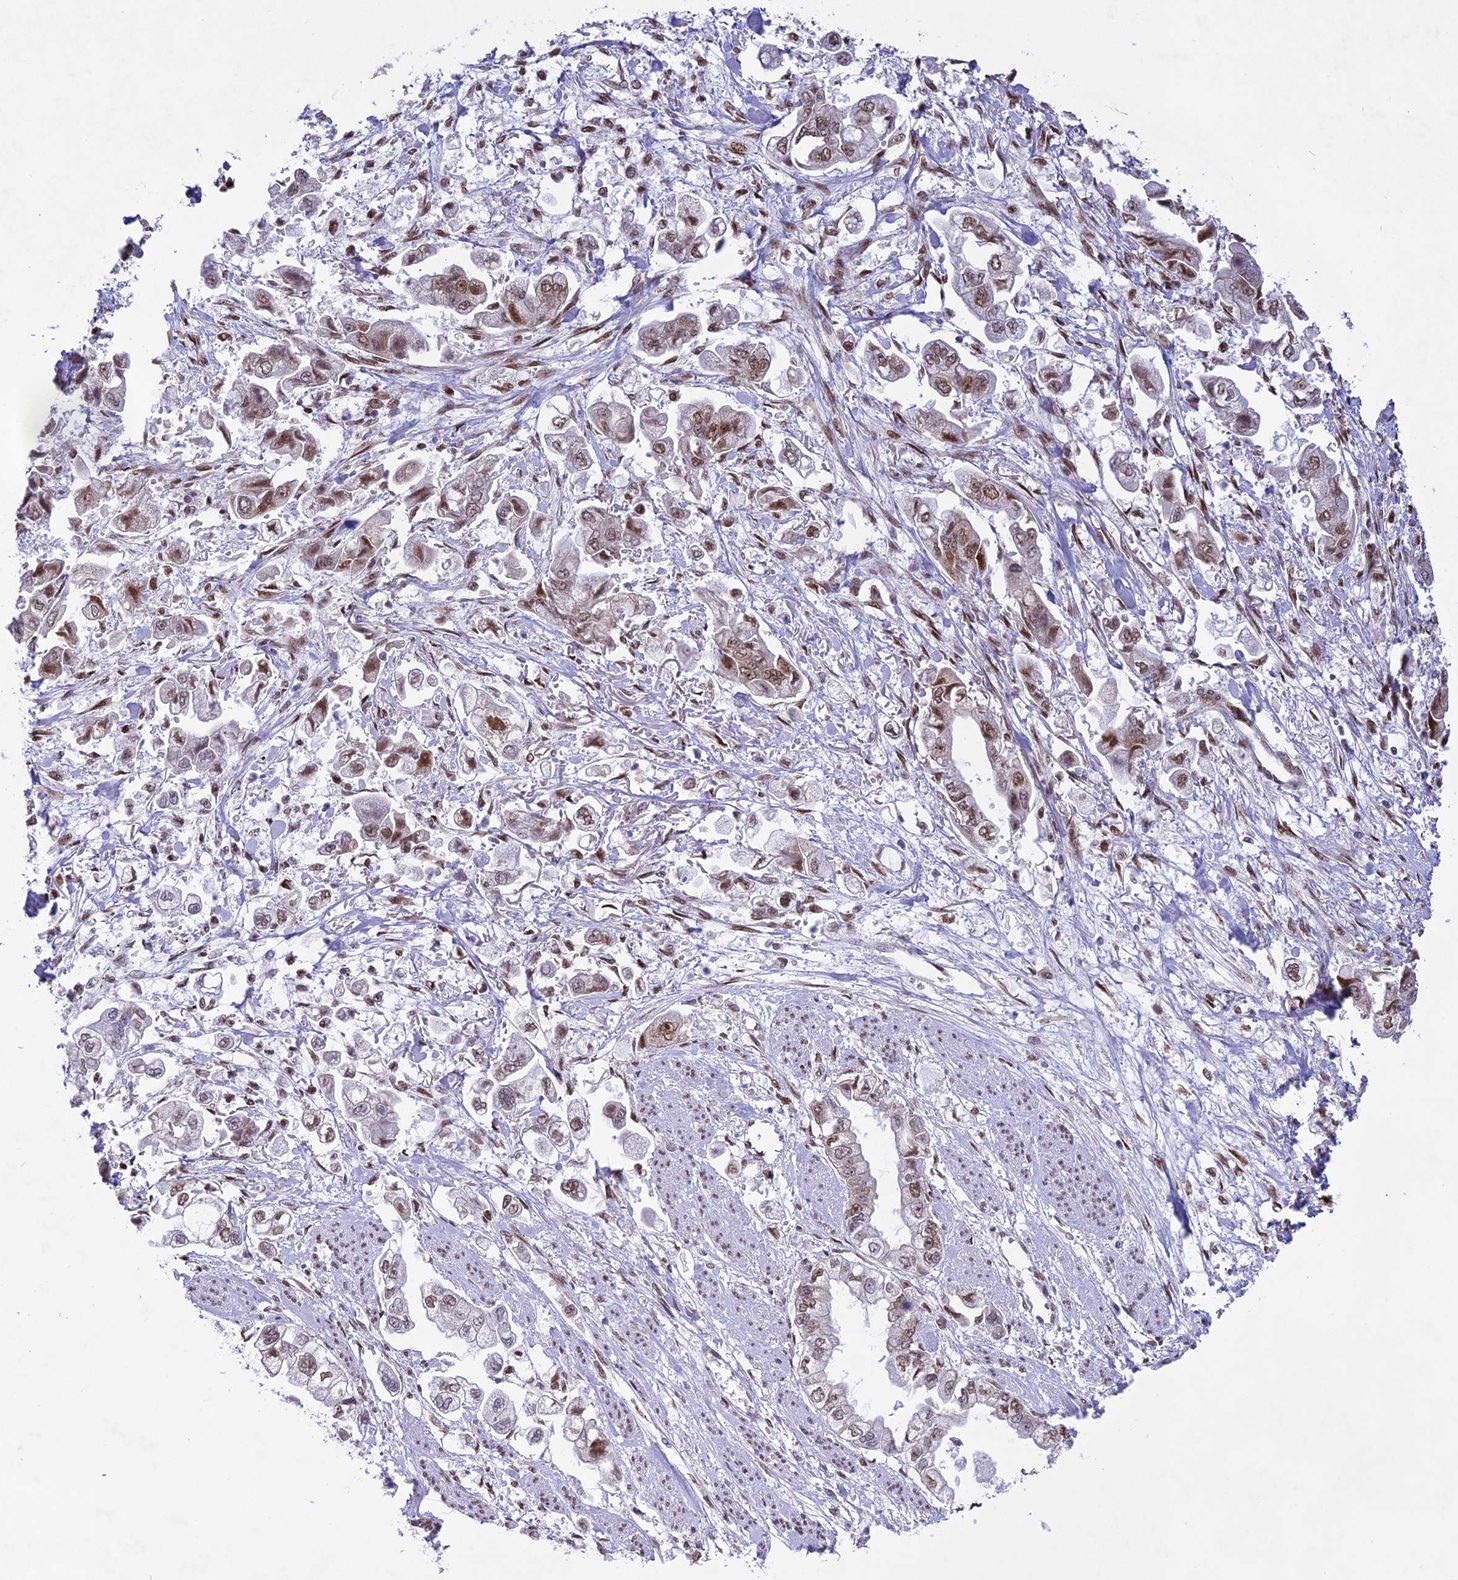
{"staining": {"intensity": "moderate", "quantity": "25%-75%", "location": "nuclear"}, "tissue": "stomach cancer", "cell_type": "Tumor cells", "image_type": "cancer", "snomed": [{"axis": "morphology", "description": "Adenocarcinoma, NOS"}, {"axis": "topography", "description": "Stomach"}], "caption": "Protein expression by immunohistochemistry reveals moderate nuclear positivity in approximately 25%-75% of tumor cells in adenocarcinoma (stomach). The staining is performed using DAB brown chromogen to label protein expression. The nuclei are counter-stained blue using hematoxylin.", "gene": "DDX1", "patient": {"sex": "male", "age": 62}}